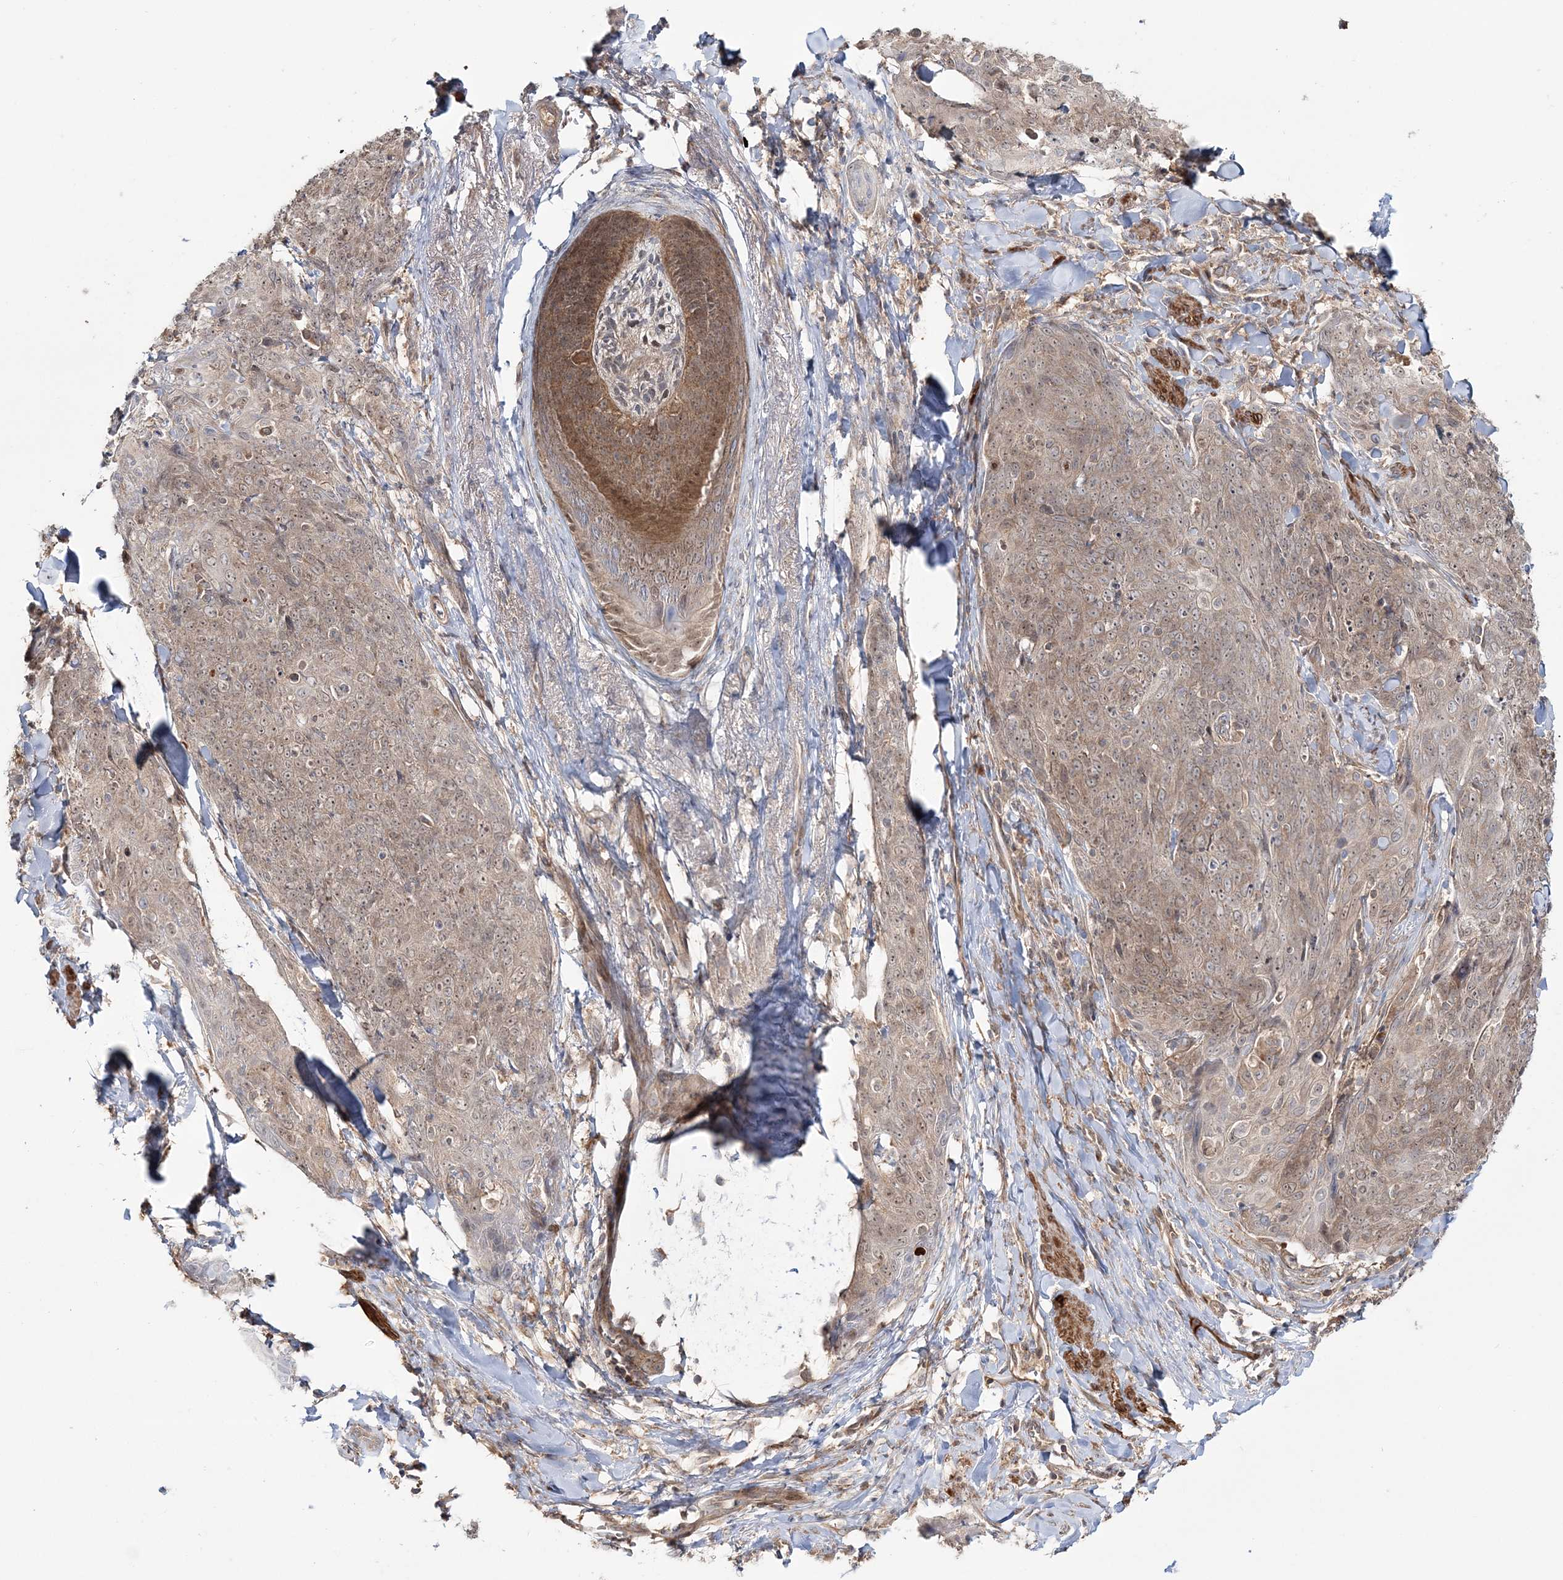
{"staining": {"intensity": "weak", "quantity": ">75%", "location": "cytoplasmic/membranous"}, "tissue": "skin cancer", "cell_type": "Tumor cells", "image_type": "cancer", "snomed": [{"axis": "morphology", "description": "Squamous cell carcinoma, NOS"}, {"axis": "topography", "description": "Skin"}, {"axis": "topography", "description": "Vulva"}], "caption": "This micrograph shows immunohistochemistry staining of human skin cancer (squamous cell carcinoma), with low weak cytoplasmic/membranous positivity in approximately >75% of tumor cells.", "gene": "MOCS2", "patient": {"sex": "female", "age": 85}}